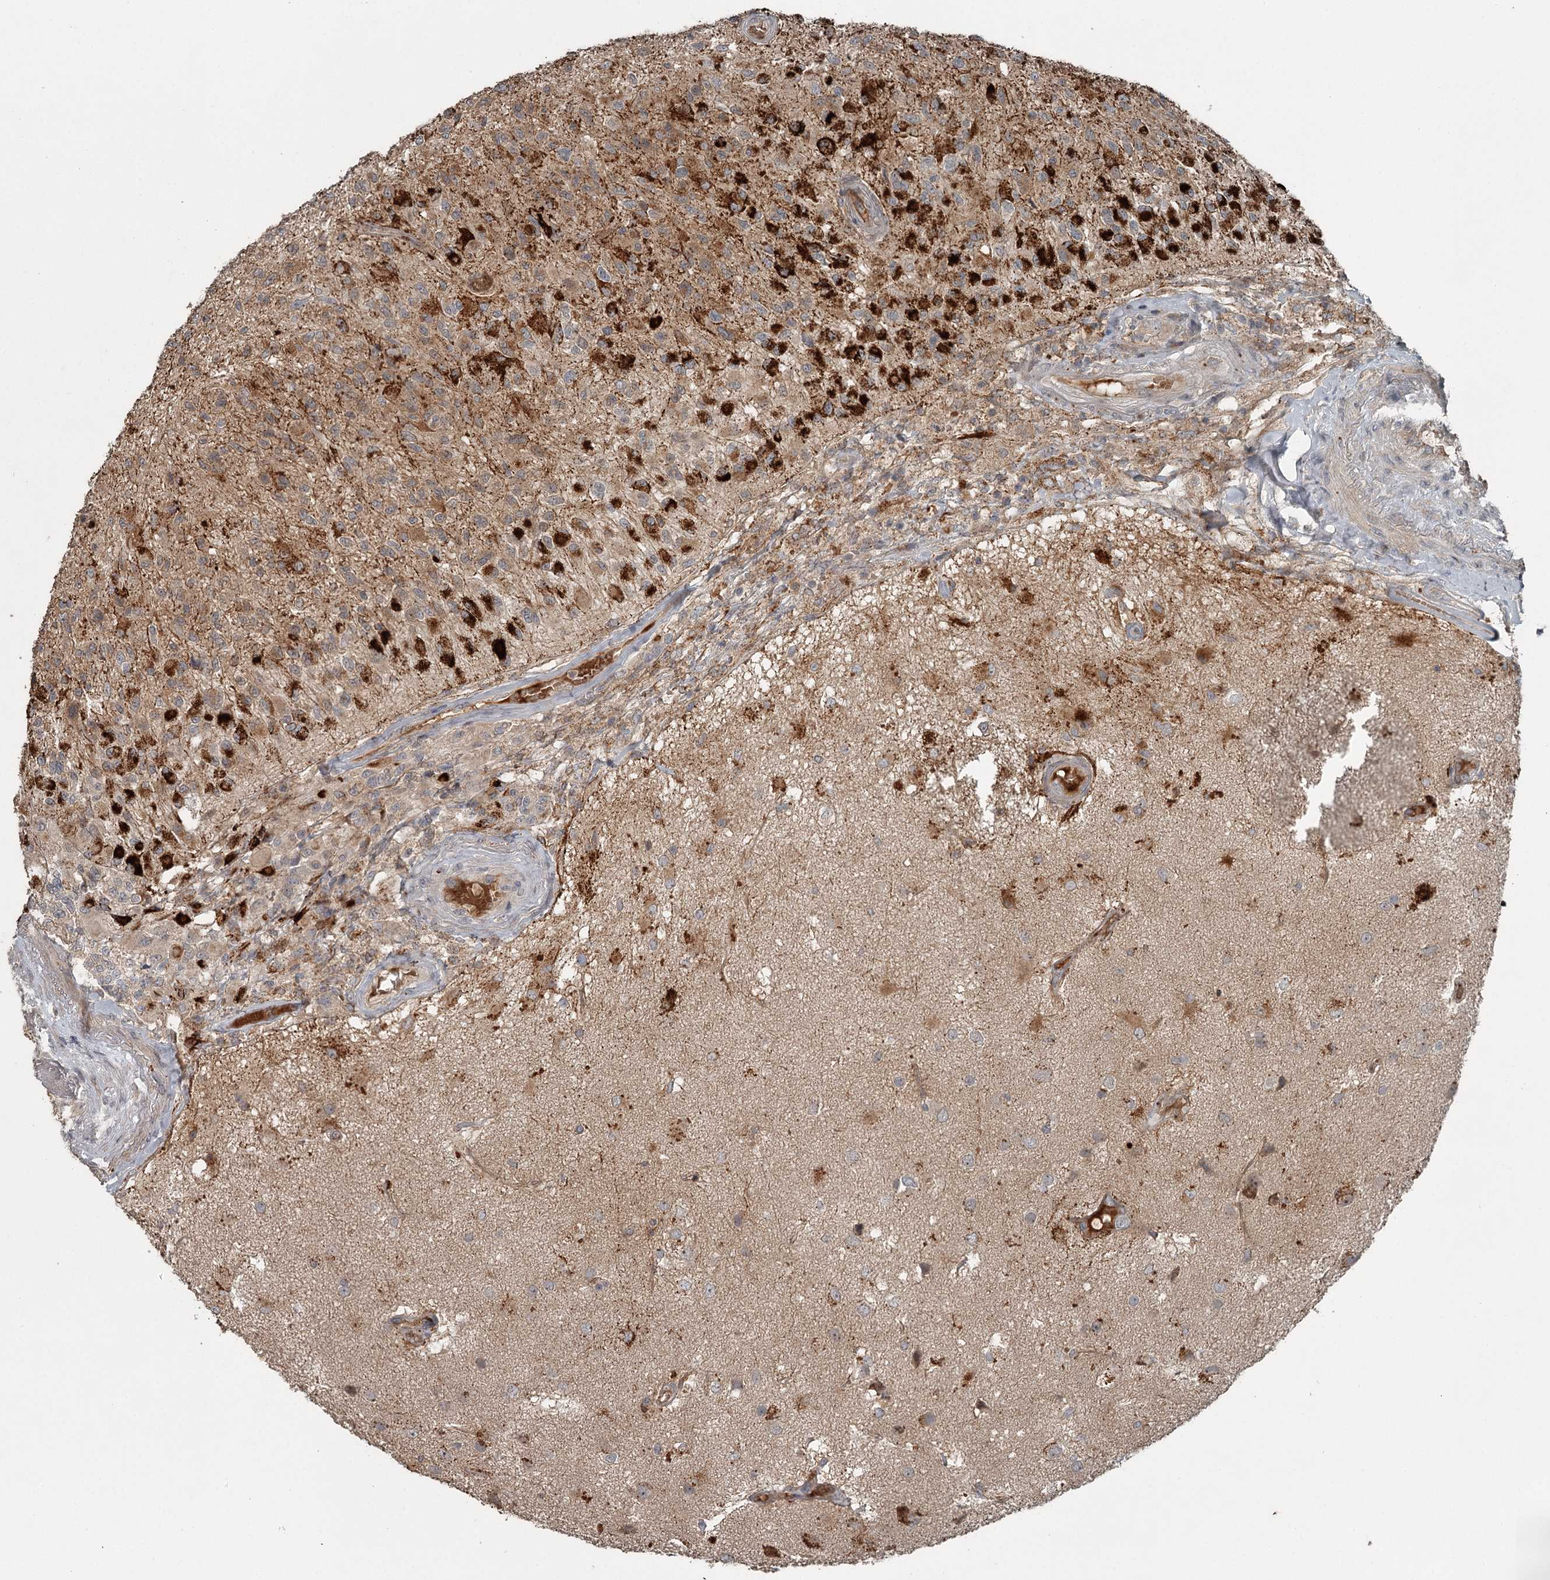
{"staining": {"intensity": "strong", "quantity": "<25%", "location": "cytoplasmic/membranous"}, "tissue": "glioma", "cell_type": "Tumor cells", "image_type": "cancer", "snomed": [{"axis": "morphology", "description": "Glioma, malignant, High grade"}, {"axis": "morphology", "description": "Glioblastoma, NOS"}, {"axis": "topography", "description": "Brain"}], "caption": "This histopathology image reveals glioma stained with immunohistochemistry (IHC) to label a protein in brown. The cytoplasmic/membranous of tumor cells show strong positivity for the protein. Nuclei are counter-stained blue.", "gene": "SLC39A8", "patient": {"sex": "male", "age": 60}}